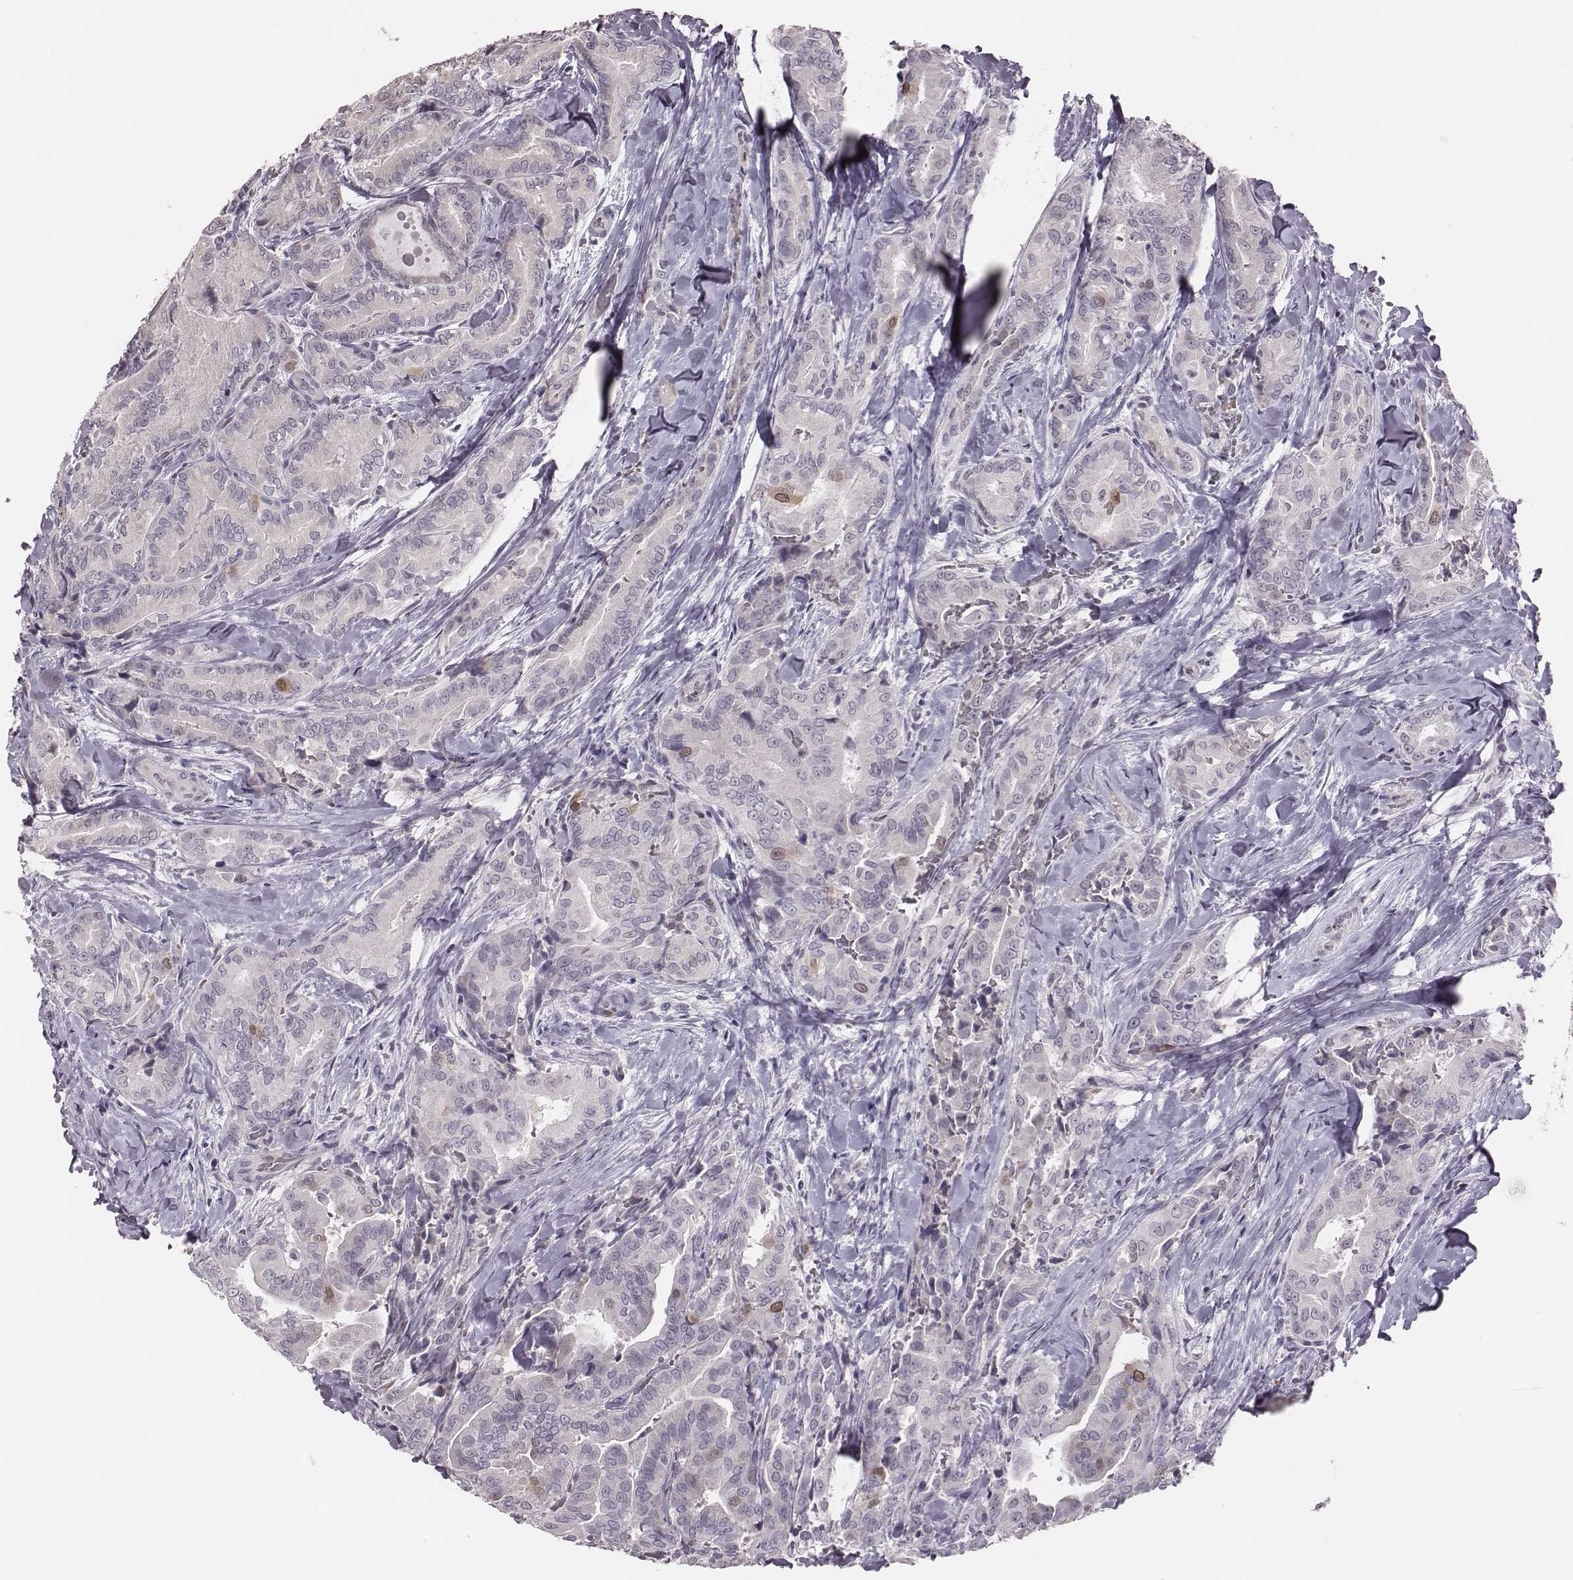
{"staining": {"intensity": "moderate", "quantity": "<25%", "location": "cytoplasmic/membranous,nuclear"}, "tissue": "thyroid cancer", "cell_type": "Tumor cells", "image_type": "cancer", "snomed": [{"axis": "morphology", "description": "Papillary adenocarcinoma, NOS"}, {"axis": "topography", "description": "Thyroid gland"}], "caption": "A low amount of moderate cytoplasmic/membranous and nuclear staining is seen in about <25% of tumor cells in thyroid papillary adenocarcinoma tissue.", "gene": "PBK", "patient": {"sex": "male", "age": 61}}